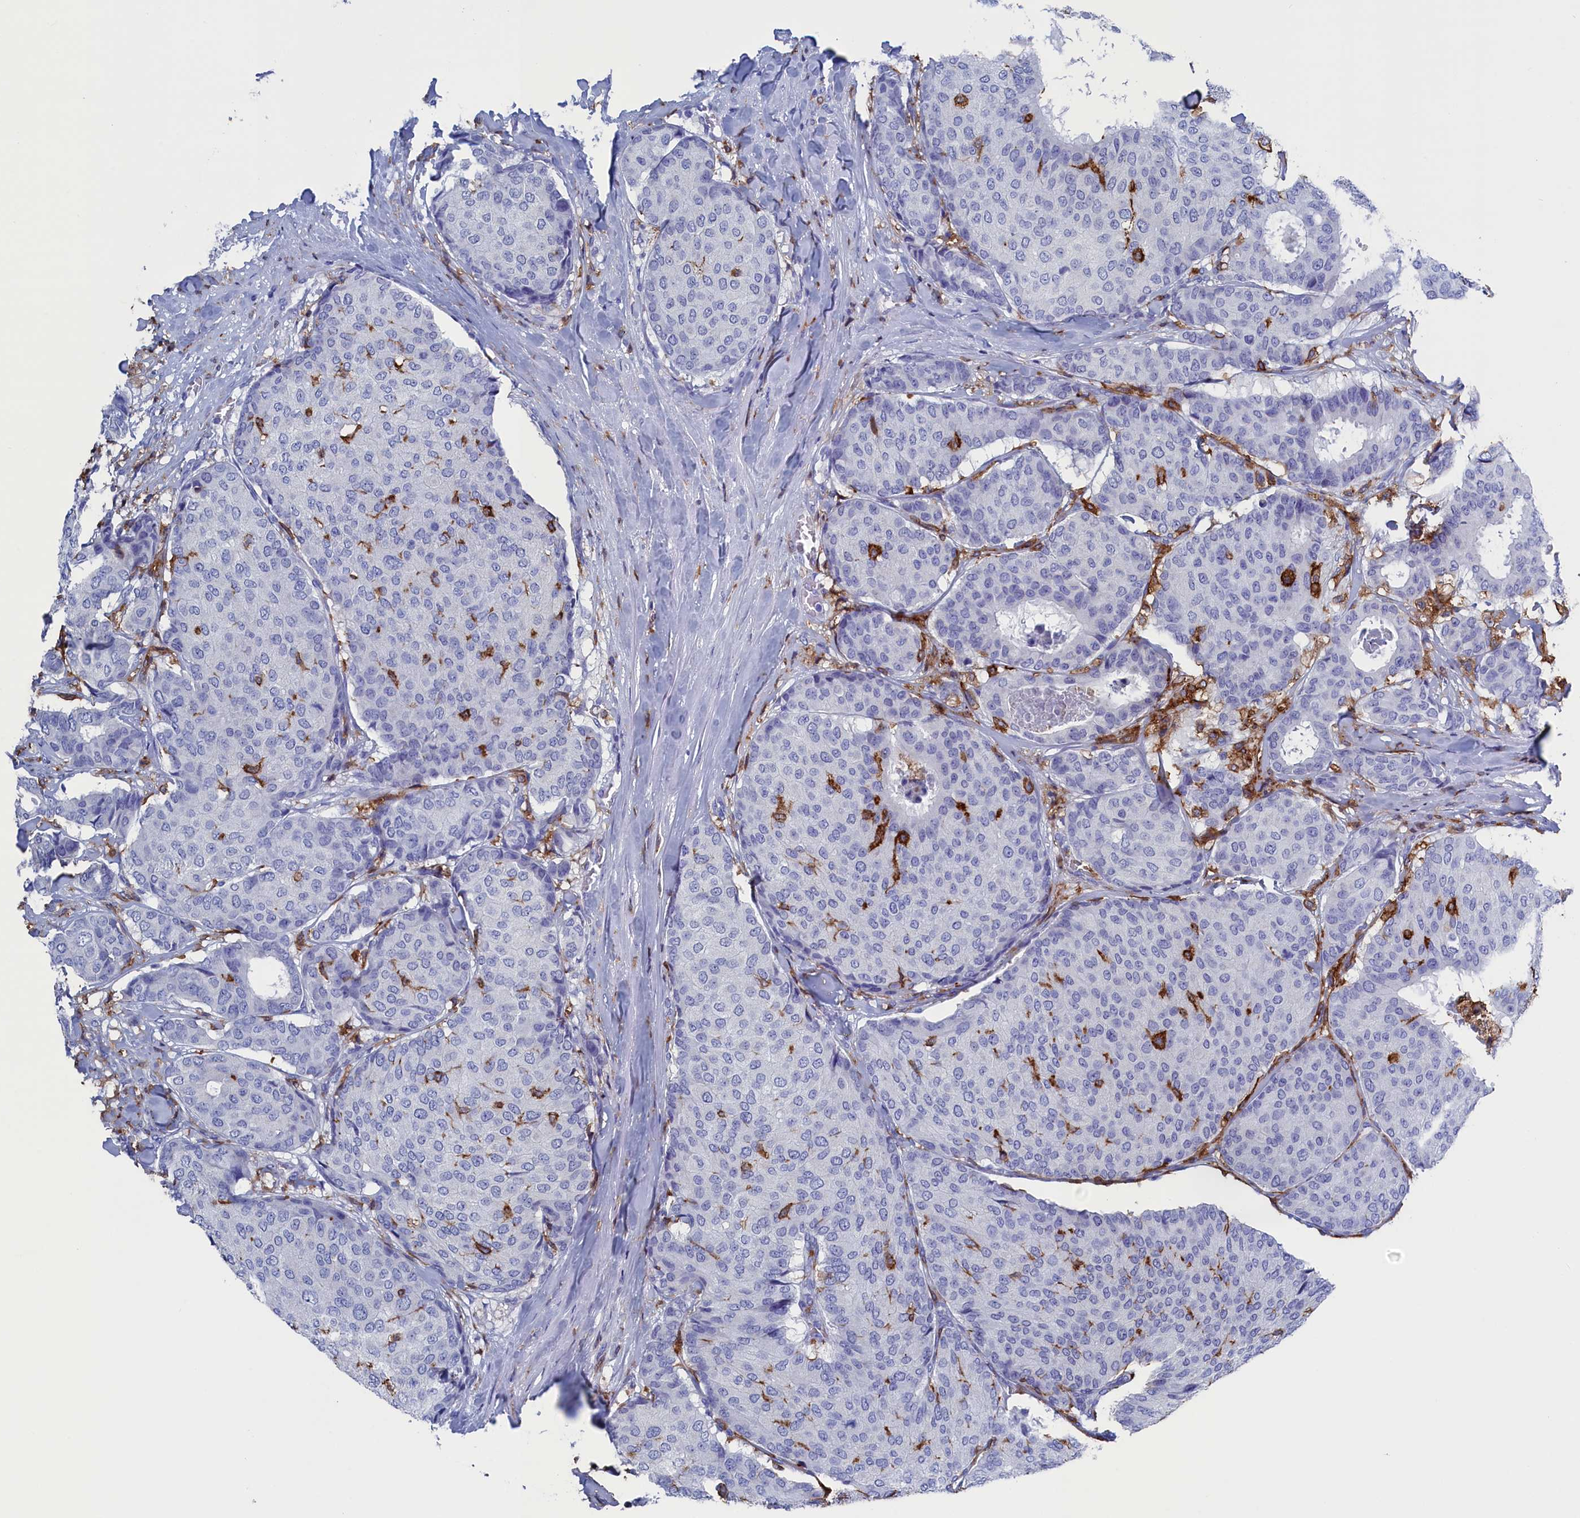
{"staining": {"intensity": "negative", "quantity": "none", "location": "none"}, "tissue": "breast cancer", "cell_type": "Tumor cells", "image_type": "cancer", "snomed": [{"axis": "morphology", "description": "Duct carcinoma"}, {"axis": "topography", "description": "Breast"}], "caption": "High power microscopy image of an IHC histopathology image of breast cancer (infiltrating ductal carcinoma), revealing no significant positivity in tumor cells.", "gene": "TYROBP", "patient": {"sex": "female", "age": 75}}